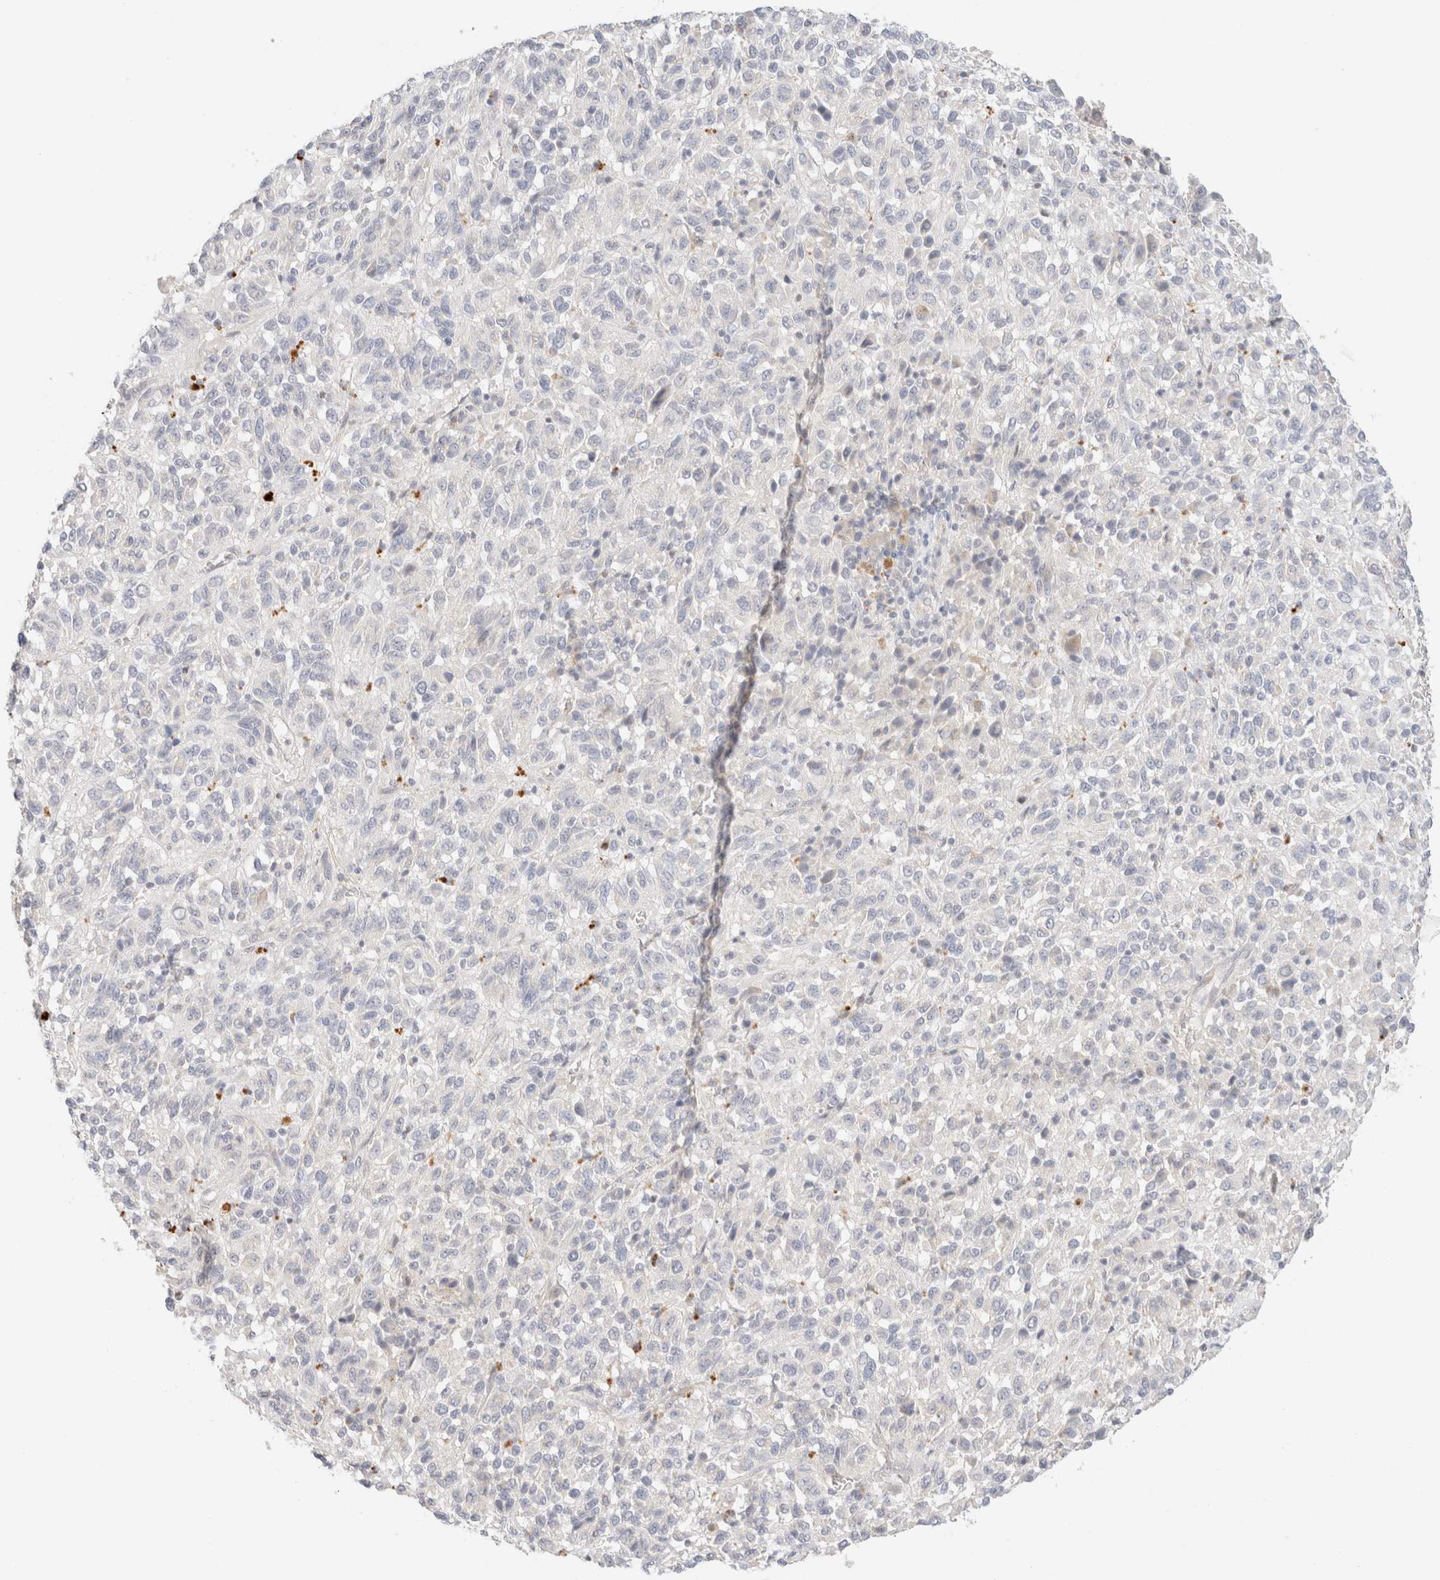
{"staining": {"intensity": "negative", "quantity": "none", "location": "none"}, "tissue": "melanoma", "cell_type": "Tumor cells", "image_type": "cancer", "snomed": [{"axis": "morphology", "description": "Malignant melanoma, Metastatic site"}, {"axis": "topography", "description": "Lung"}], "caption": "Immunohistochemistry (IHC) image of melanoma stained for a protein (brown), which displays no positivity in tumor cells.", "gene": "SNTB1", "patient": {"sex": "male", "age": 64}}